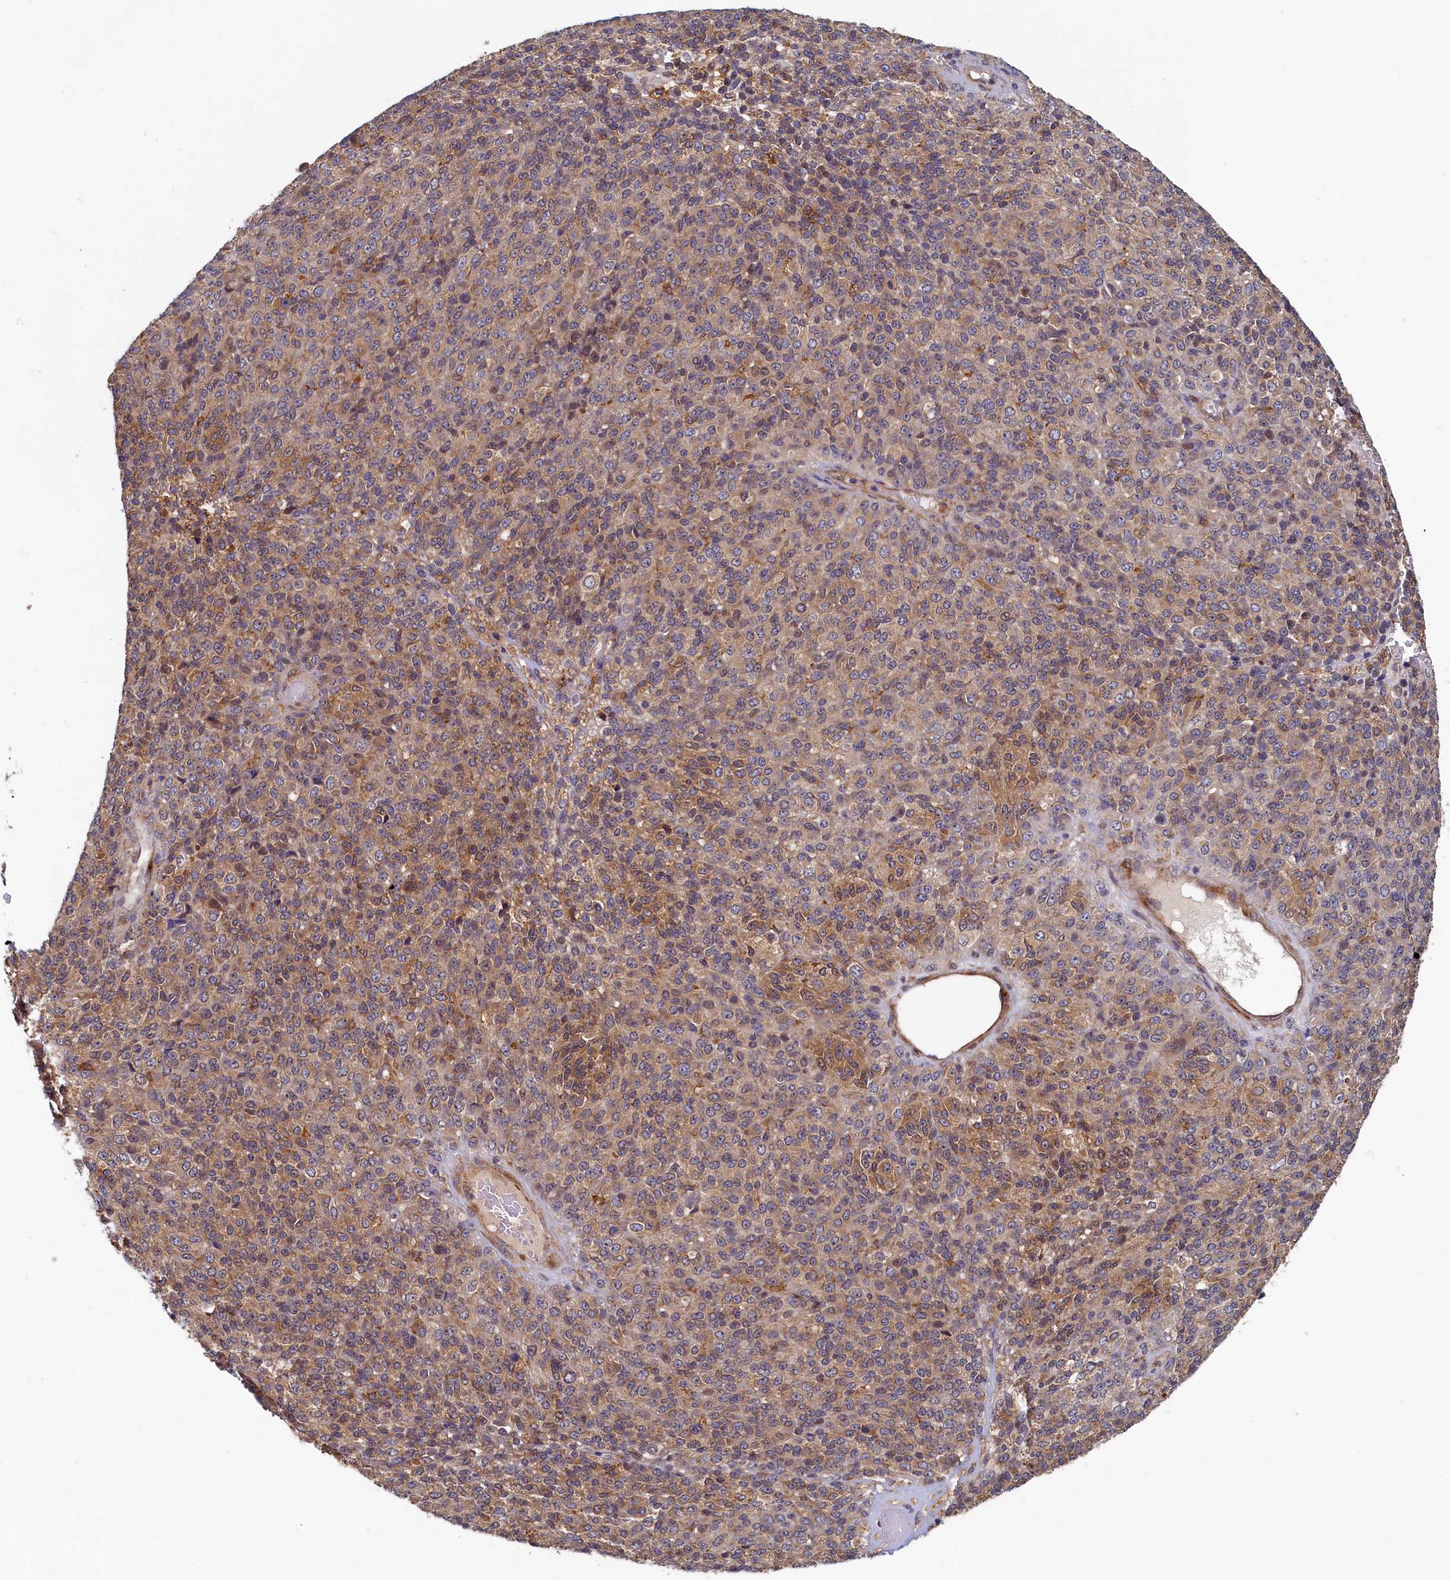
{"staining": {"intensity": "moderate", "quantity": "25%-75%", "location": "cytoplasmic/membranous"}, "tissue": "melanoma", "cell_type": "Tumor cells", "image_type": "cancer", "snomed": [{"axis": "morphology", "description": "Malignant melanoma, Metastatic site"}, {"axis": "topography", "description": "Brain"}], "caption": "IHC image of malignant melanoma (metastatic site) stained for a protein (brown), which shows medium levels of moderate cytoplasmic/membranous positivity in approximately 25%-75% of tumor cells.", "gene": "STX12", "patient": {"sex": "female", "age": 56}}